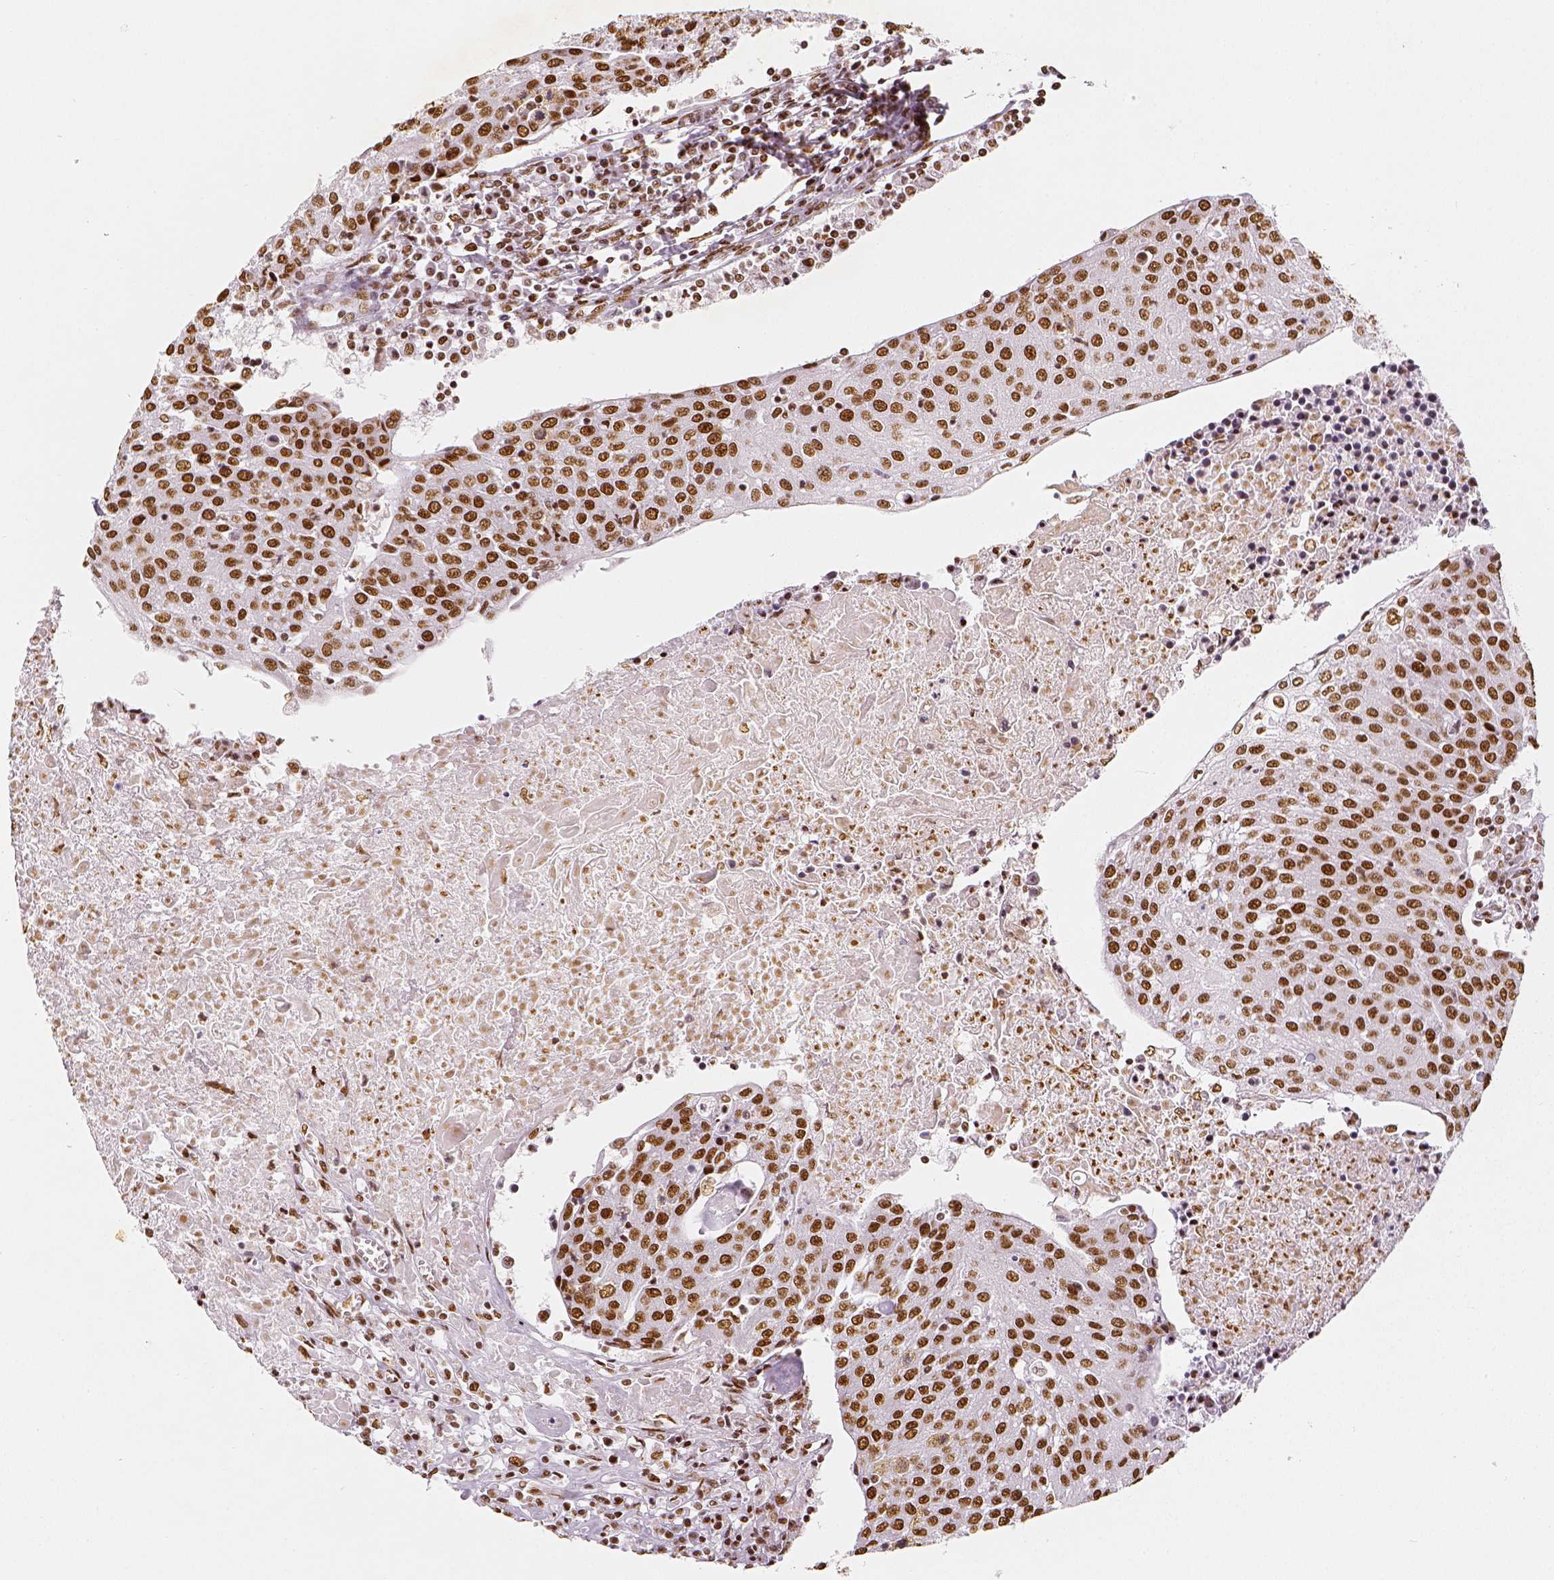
{"staining": {"intensity": "moderate", "quantity": ">75%", "location": "nuclear"}, "tissue": "urothelial cancer", "cell_type": "Tumor cells", "image_type": "cancer", "snomed": [{"axis": "morphology", "description": "Urothelial carcinoma, High grade"}, {"axis": "topography", "description": "Urinary bladder"}], "caption": "Immunohistochemical staining of urothelial cancer displays medium levels of moderate nuclear expression in about >75% of tumor cells.", "gene": "KDM5B", "patient": {"sex": "female", "age": 85}}